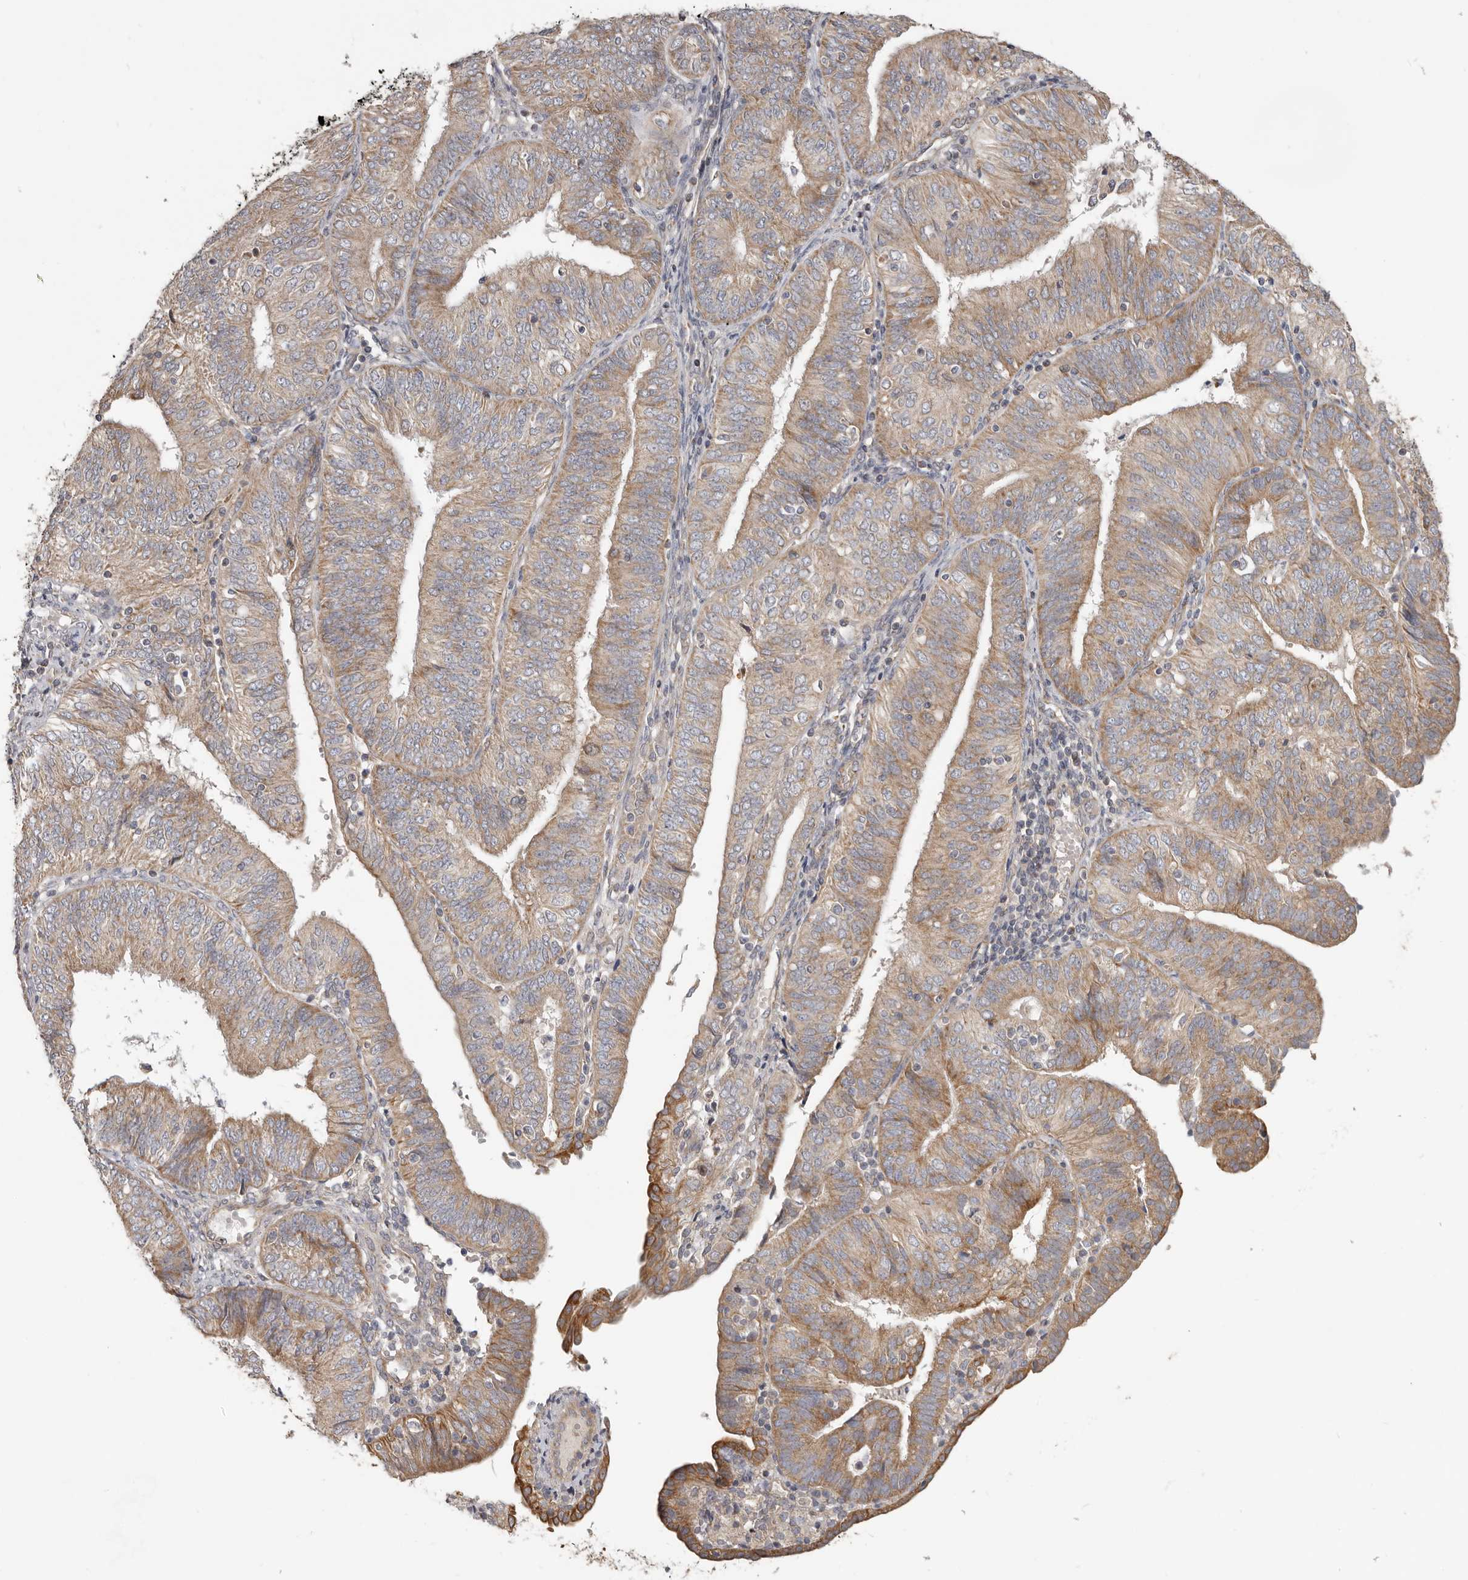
{"staining": {"intensity": "moderate", "quantity": ">75%", "location": "cytoplasmic/membranous"}, "tissue": "endometrial cancer", "cell_type": "Tumor cells", "image_type": "cancer", "snomed": [{"axis": "morphology", "description": "Adenocarcinoma, NOS"}, {"axis": "topography", "description": "Endometrium"}], "caption": "The immunohistochemical stain shows moderate cytoplasmic/membranous positivity in tumor cells of endometrial cancer (adenocarcinoma) tissue. (Brightfield microscopy of DAB IHC at high magnification).", "gene": "UNK", "patient": {"sex": "female", "age": 58}}